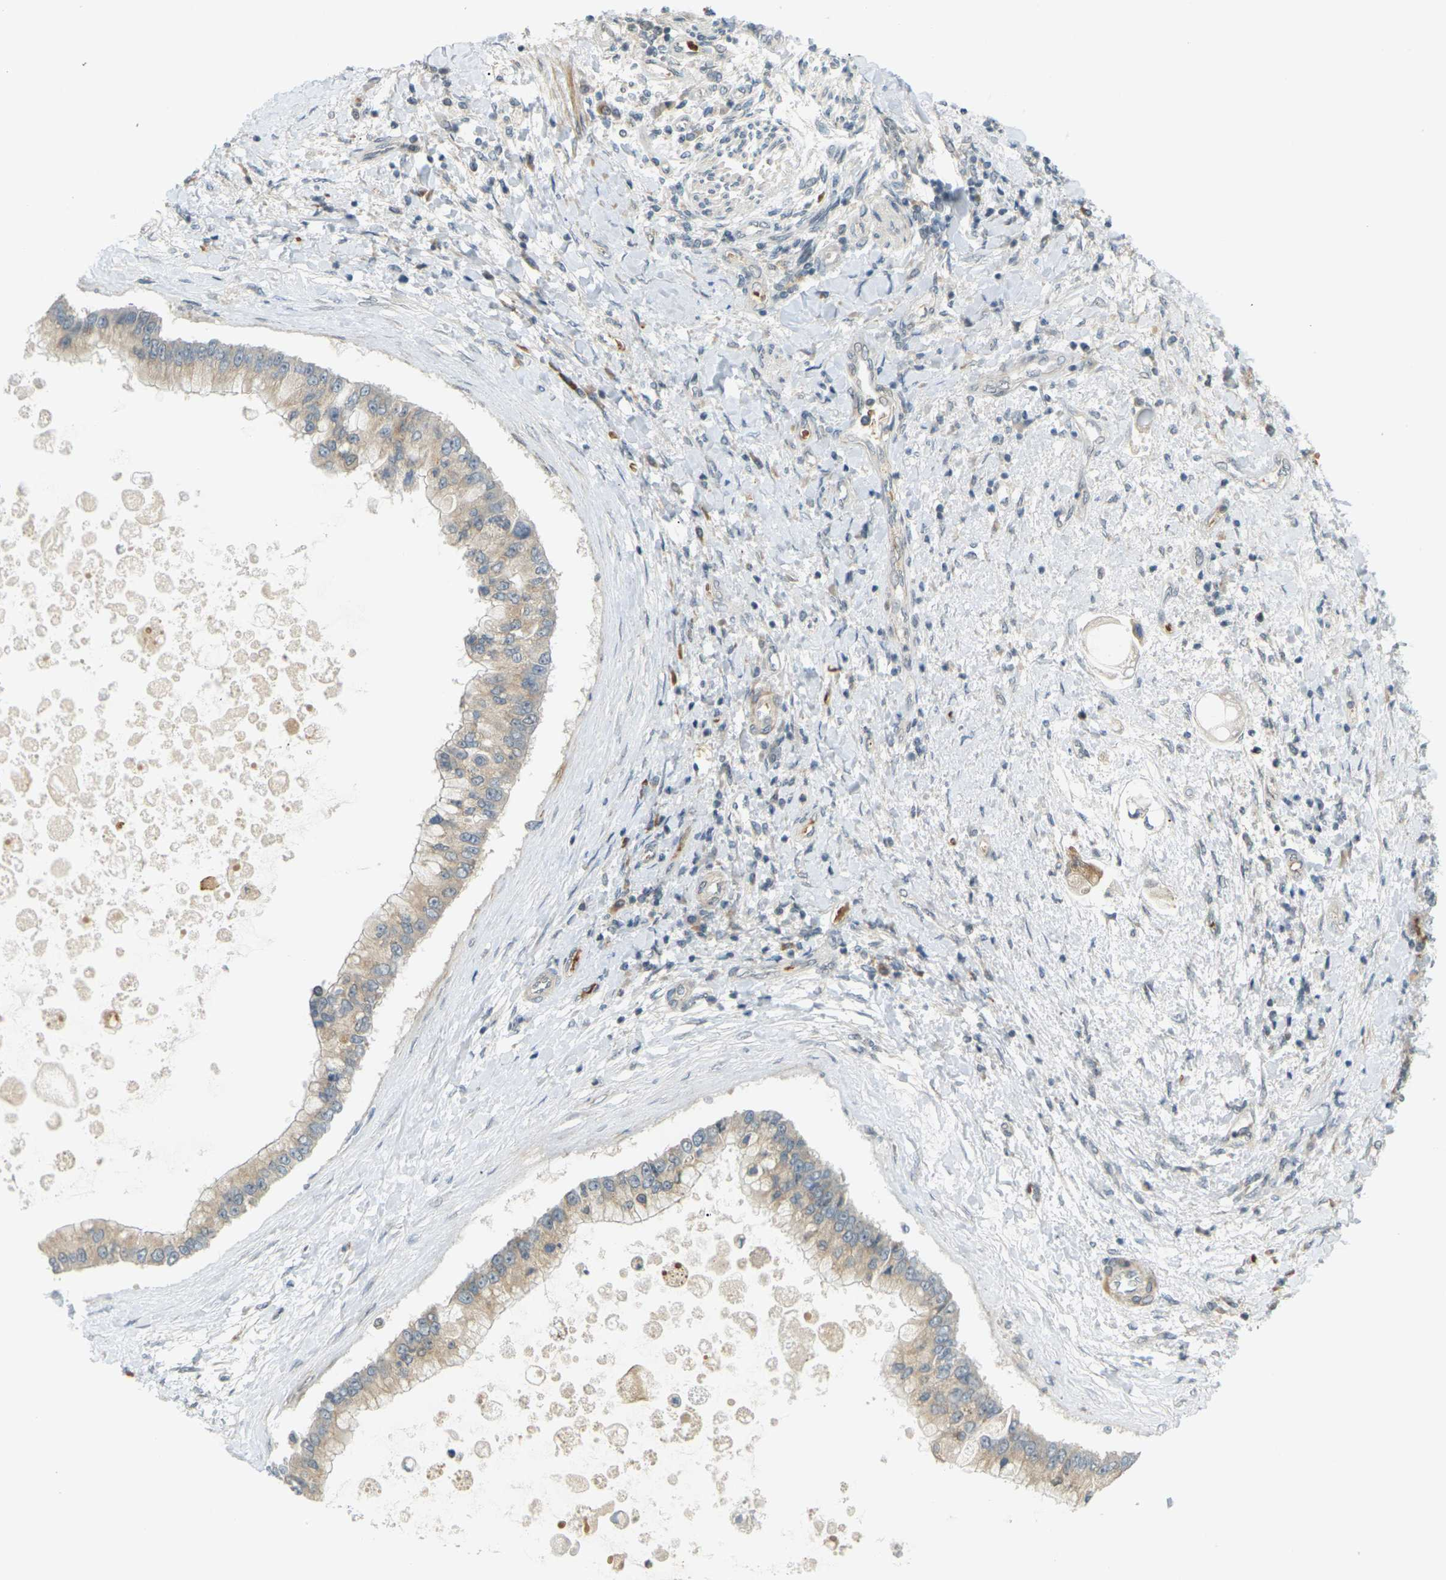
{"staining": {"intensity": "weak", "quantity": ">75%", "location": "cytoplasmic/membranous"}, "tissue": "liver cancer", "cell_type": "Tumor cells", "image_type": "cancer", "snomed": [{"axis": "morphology", "description": "Cholangiocarcinoma"}, {"axis": "topography", "description": "Liver"}], "caption": "Immunohistochemical staining of liver cancer displays weak cytoplasmic/membranous protein staining in about >75% of tumor cells. The staining is performed using DAB brown chromogen to label protein expression. The nuclei are counter-stained blue using hematoxylin.", "gene": "SOCS6", "patient": {"sex": "male", "age": 50}}